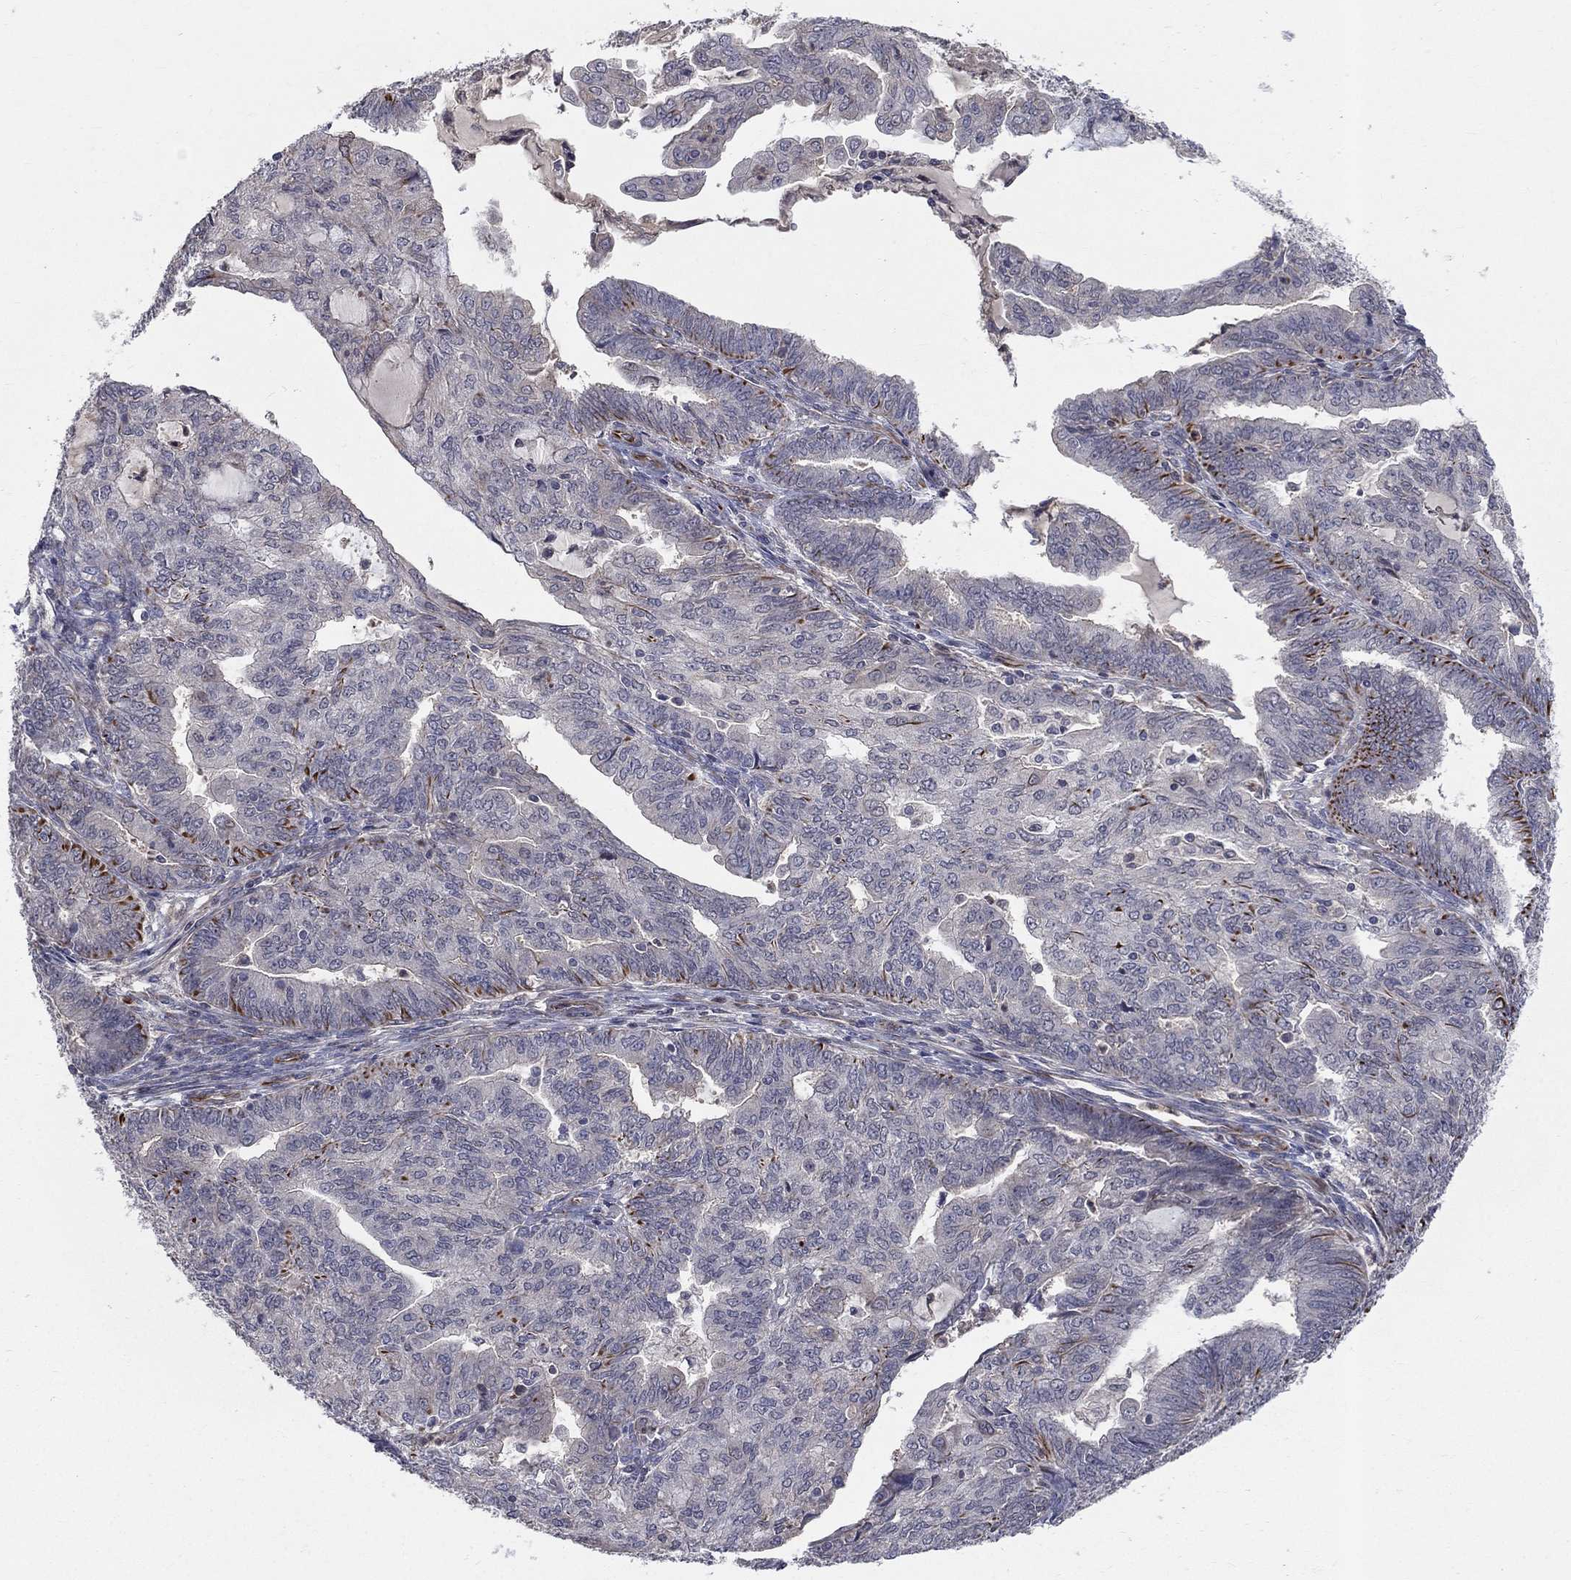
{"staining": {"intensity": "strong", "quantity": "<25%", "location": "cytoplasmic/membranous"}, "tissue": "endometrial cancer", "cell_type": "Tumor cells", "image_type": "cancer", "snomed": [{"axis": "morphology", "description": "Adenocarcinoma, NOS"}, {"axis": "topography", "description": "Endometrium"}], "caption": "Adenocarcinoma (endometrial) stained for a protein displays strong cytoplasmic/membranous positivity in tumor cells. The protein of interest is stained brown, and the nuclei are stained in blue (DAB (3,3'-diaminobenzidine) IHC with brightfield microscopy, high magnification).", "gene": "MSRA", "patient": {"sex": "female", "age": 82}}